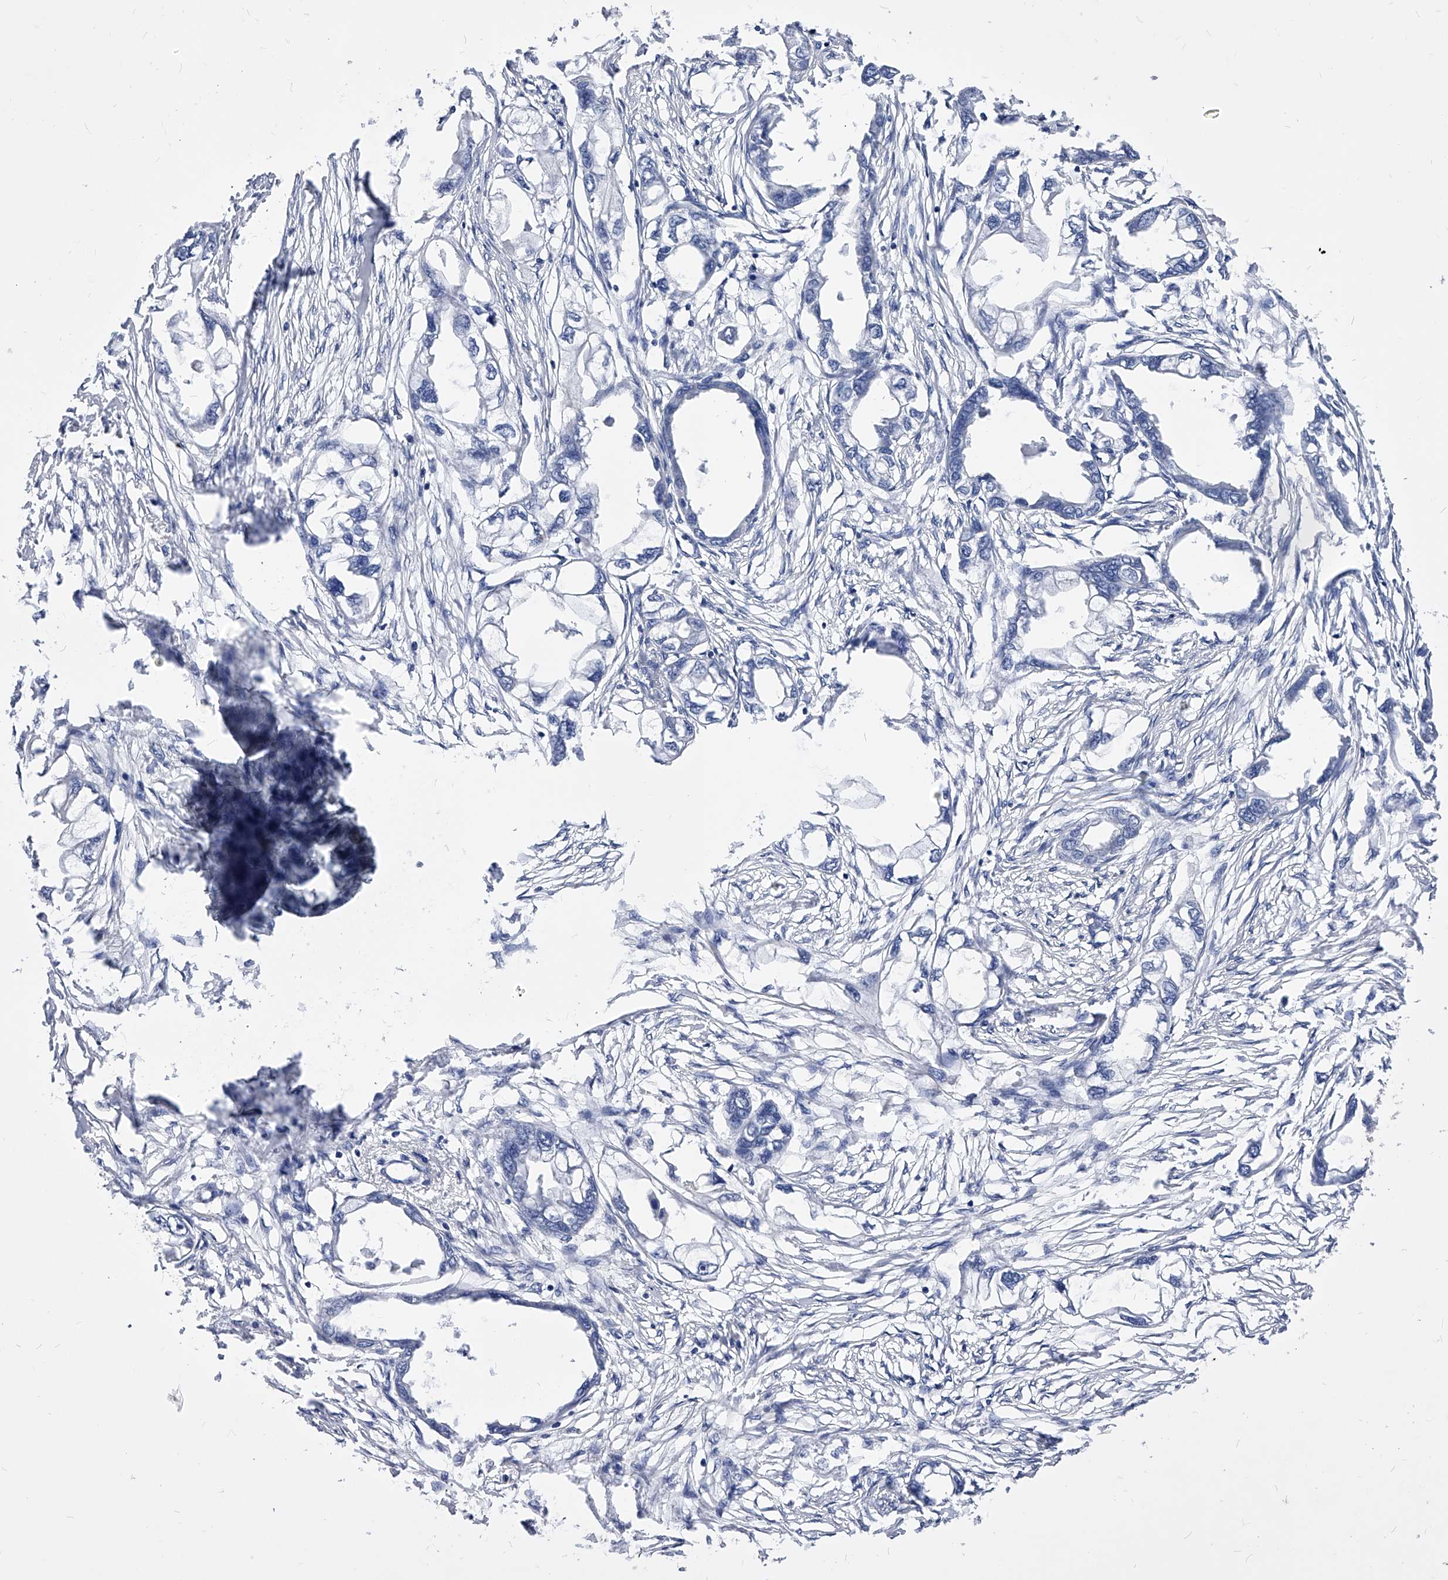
{"staining": {"intensity": "negative", "quantity": "none", "location": "none"}, "tissue": "endometrial cancer", "cell_type": "Tumor cells", "image_type": "cancer", "snomed": [{"axis": "morphology", "description": "Adenocarcinoma, NOS"}, {"axis": "morphology", "description": "Adenocarcinoma, metastatic, NOS"}, {"axis": "topography", "description": "Adipose tissue"}, {"axis": "topography", "description": "Endometrium"}], "caption": "IHC photomicrograph of human endometrial adenocarcinoma stained for a protein (brown), which demonstrates no positivity in tumor cells.", "gene": "ZNF529", "patient": {"sex": "female", "age": 67}}